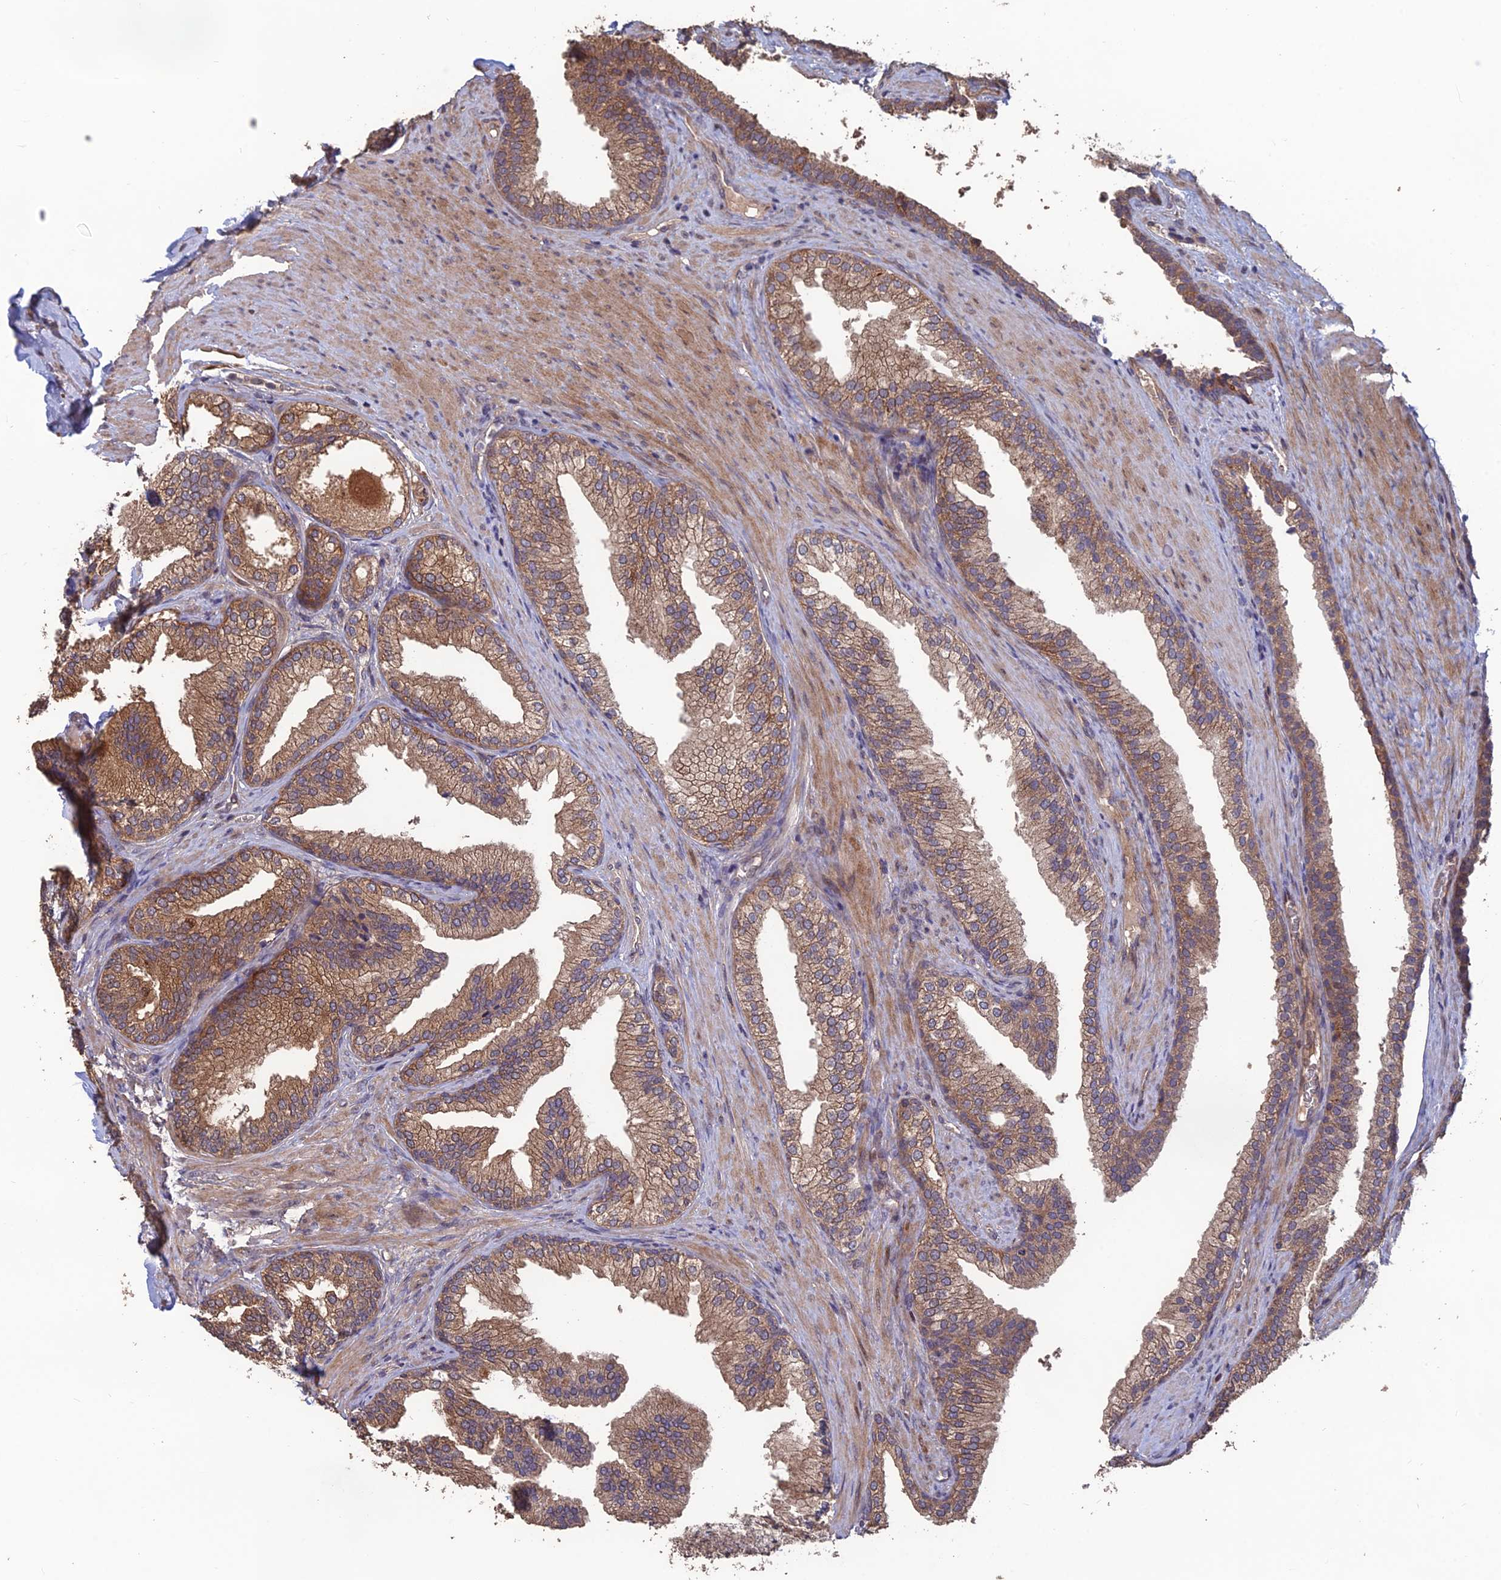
{"staining": {"intensity": "moderate", "quantity": ">75%", "location": "cytoplasmic/membranous"}, "tissue": "prostate", "cell_type": "Glandular cells", "image_type": "normal", "snomed": [{"axis": "morphology", "description": "Normal tissue, NOS"}, {"axis": "topography", "description": "Prostate"}], "caption": "A micrograph showing moderate cytoplasmic/membranous staining in approximately >75% of glandular cells in benign prostate, as visualized by brown immunohistochemical staining.", "gene": "SHISA5", "patient": {"sex": "male", "age": 76}}